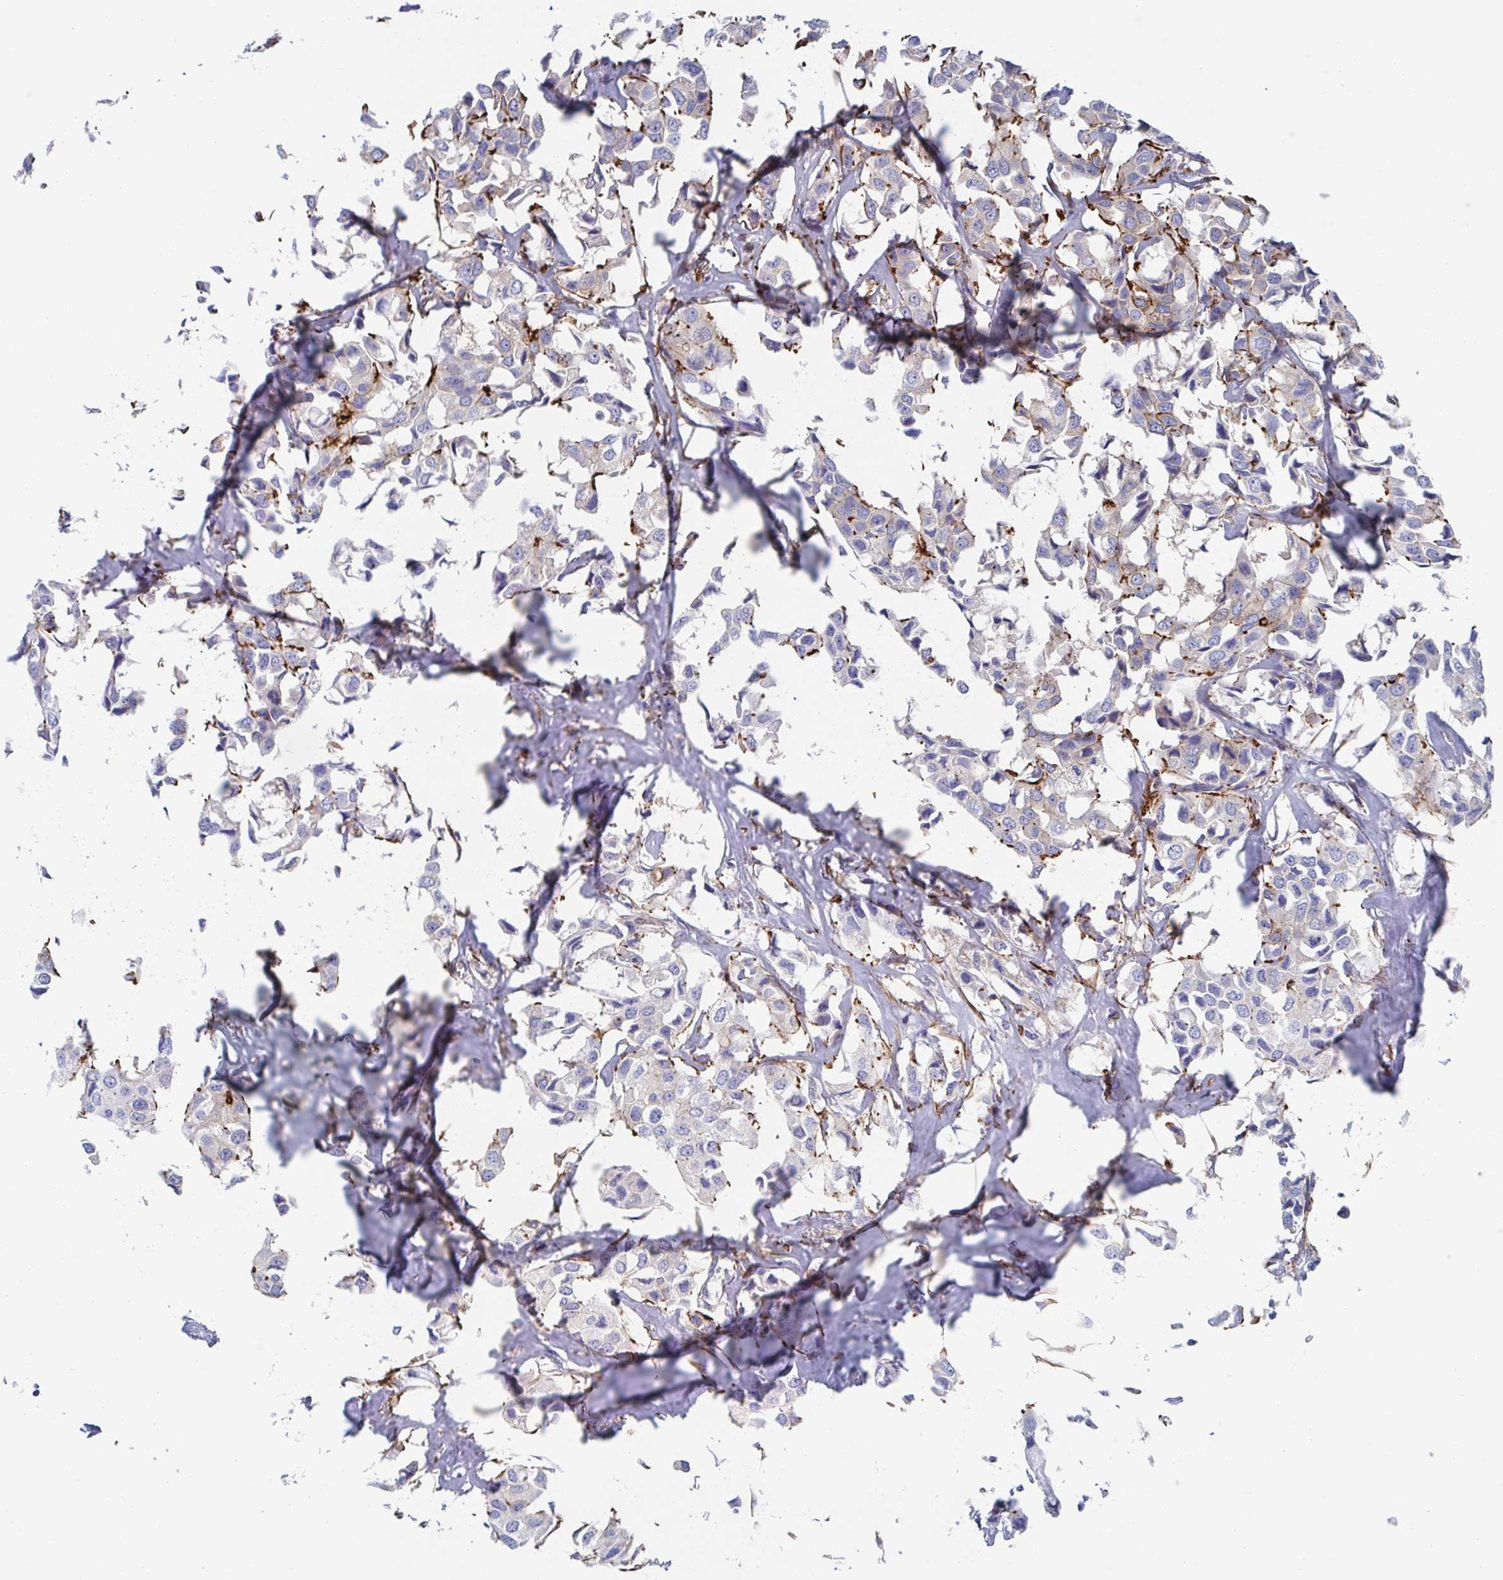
{"staining": {"intensity": "moderate", "quantity": "<25%", "location": "cytoplasmic/membranous"}, "tissue": "breast cancer", "cell_type": "Tumor cells", "image_type": "cancer", "snomed": [{"axis": "morphology", "description": "Duct carcinoma"}, {"axis": "topography", "description": "Breast"}], "caption": "Brown immunohistochemical staining in breast infiltrating ductal carcinoma displays moderate cytoplasmic/membranous positivity in approximately <25% of tumor cells. The staining was performed using DAB, with brown indicating positive protein expression. Nuclei are stained blue with hematoxylin.", "gene": "KLC3", "patient": {"sex": "female", "age": 80}}